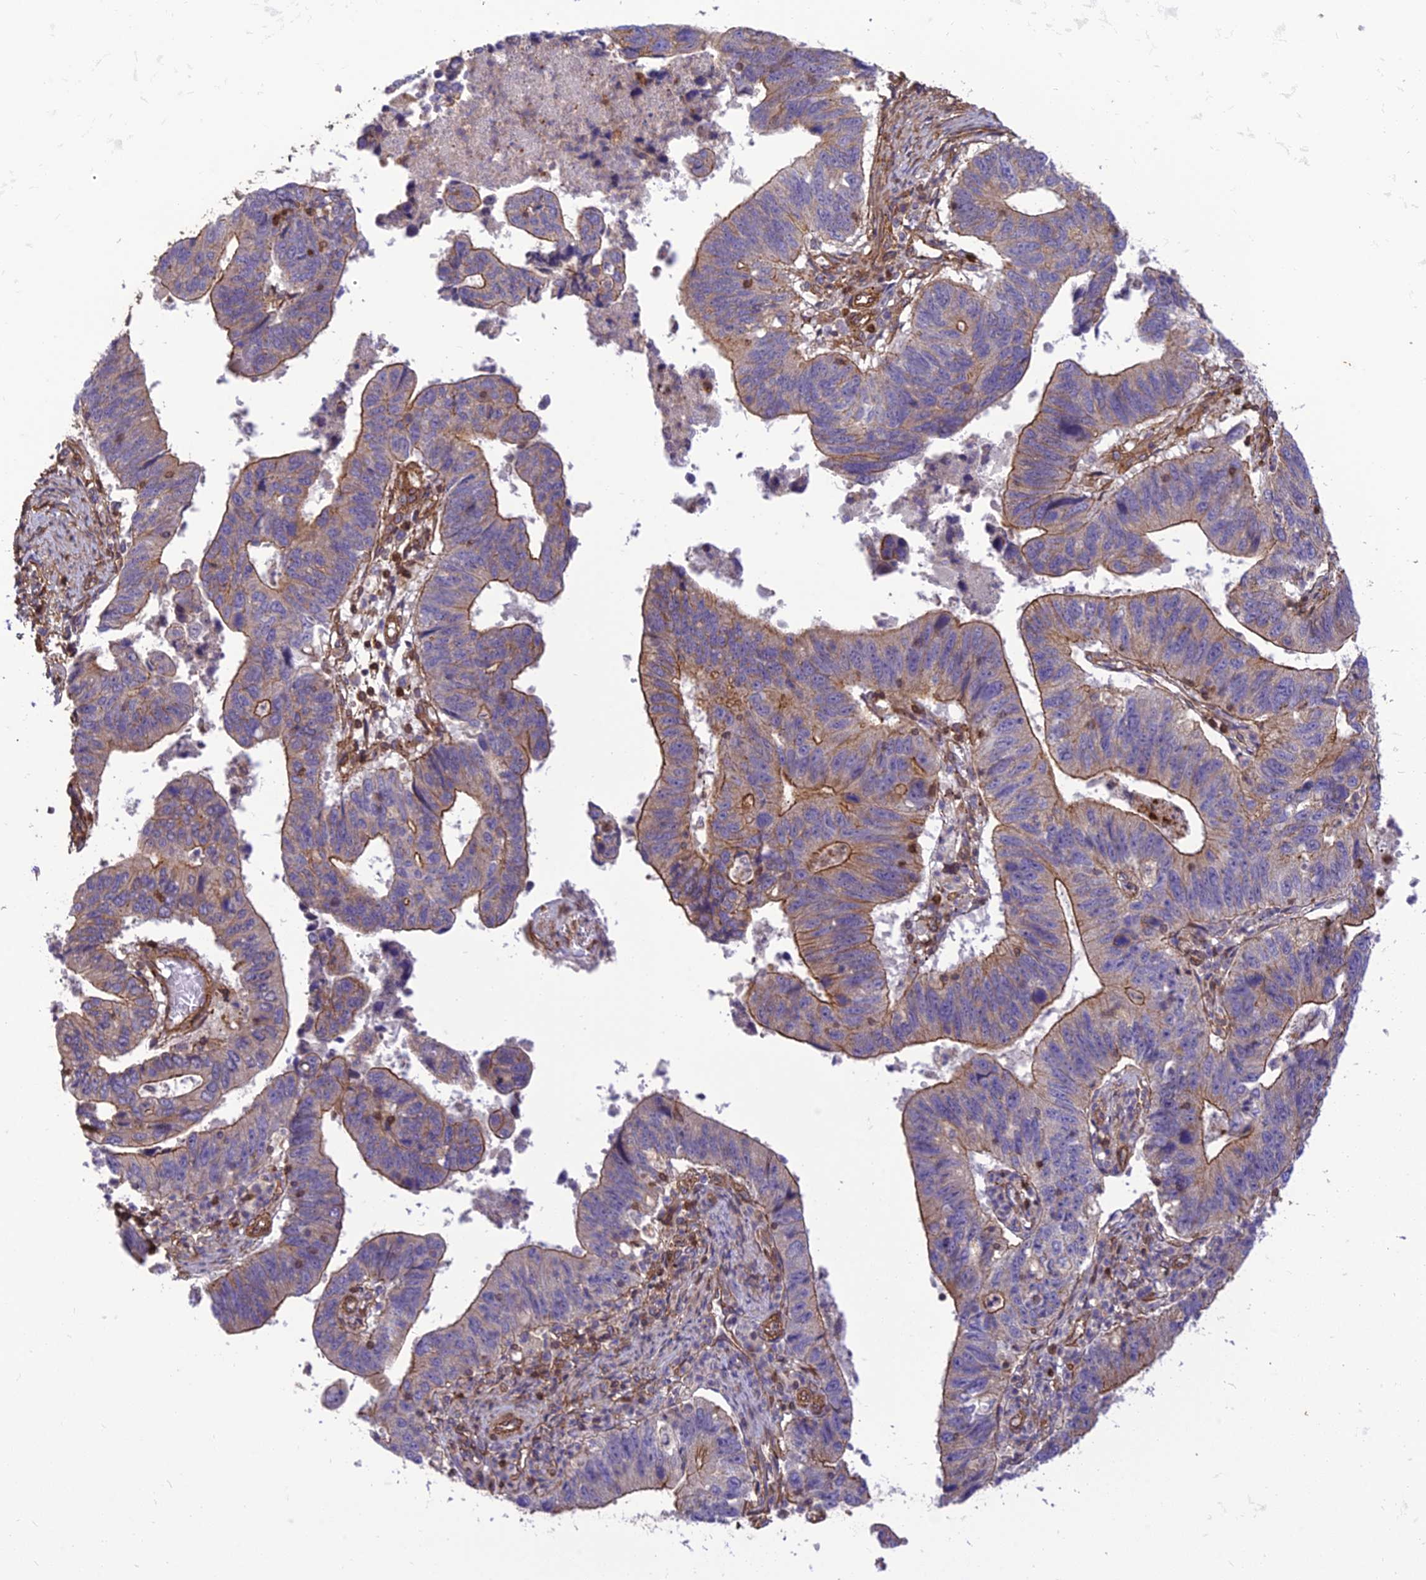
{"staining": {"intensity": "moderate", "quantity": "25%-75%", "location": "cytoplasmic/membranous"}, "tissue": "stomach cancer", "cell_type": "Tumor cells", "image_type": "cancer", "snomed": [{"axis": "morphology", "description": "Adenocarcinoma, NOS"}, {"axis": "topography", "description": "Stomach"}], "caption": "An image of adenocarcinoma (stomach) stained for a protein shows moderate cytoplasmic/membranous brown staining in tumor cells.", "gene": "HPSE2", "patient": {"sex": "male", "age": 59}}